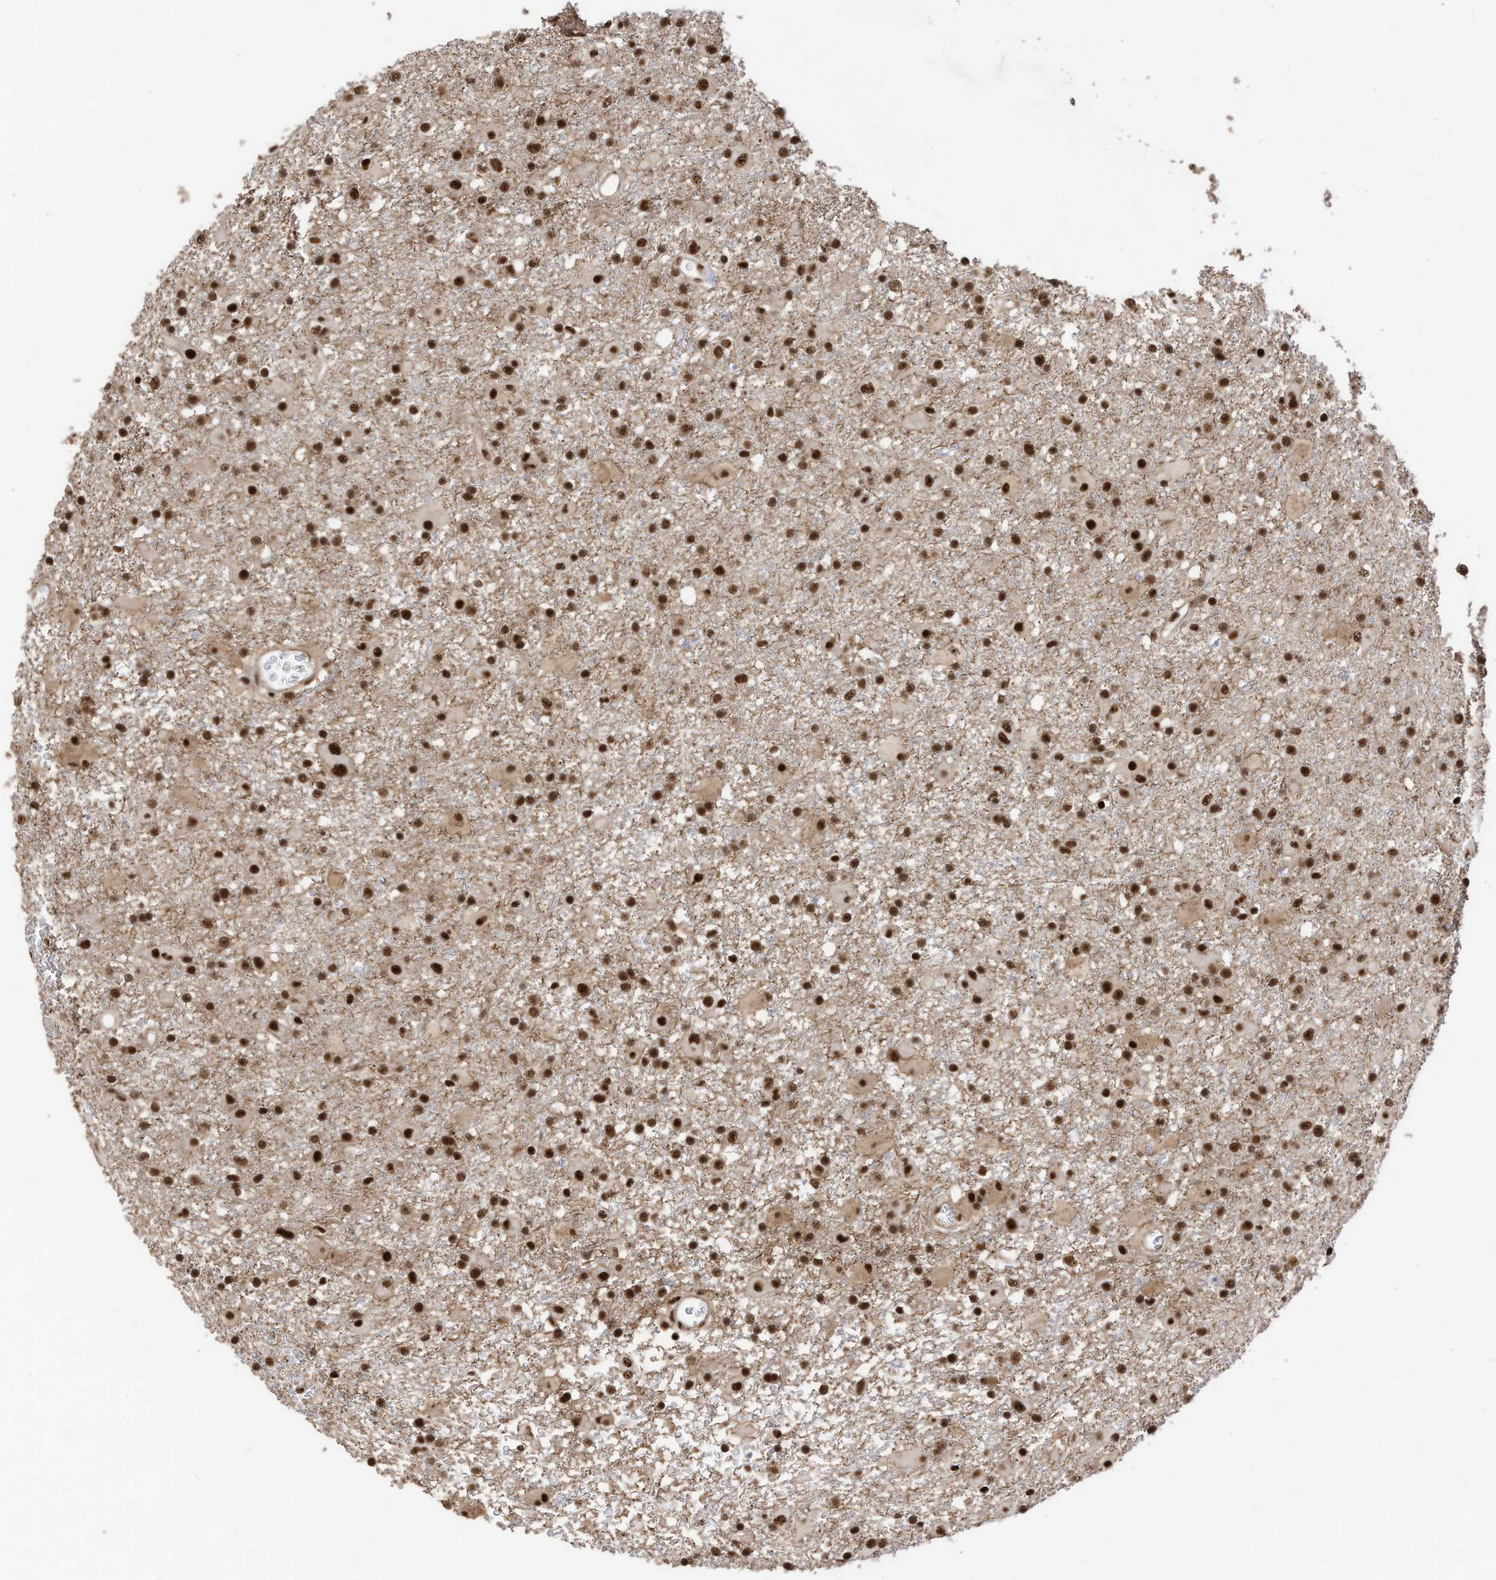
{"staining": {"intensity": "strong", "quantity": ">75%", "location": "nuclear"}, "tissue": "glioma", "cell_type": "Tumor cells", "image_type": "cancer", "snomed": [{"axis": "morphology", "description": "Glioma, malignant, Low grade"}, {"axis": "topography", "description": "Brain"}], "caption": "Tumor cells display high levels of strong nuclear expression in about >75% of cells in malignant low-grade glioma. The staining was performed using DAB, with brown indicating positive protein expression. Nuclei are stained blue with hematoxylin.", "gene": "SF3A3", "patient": {"sex": "male", "age": 65}}